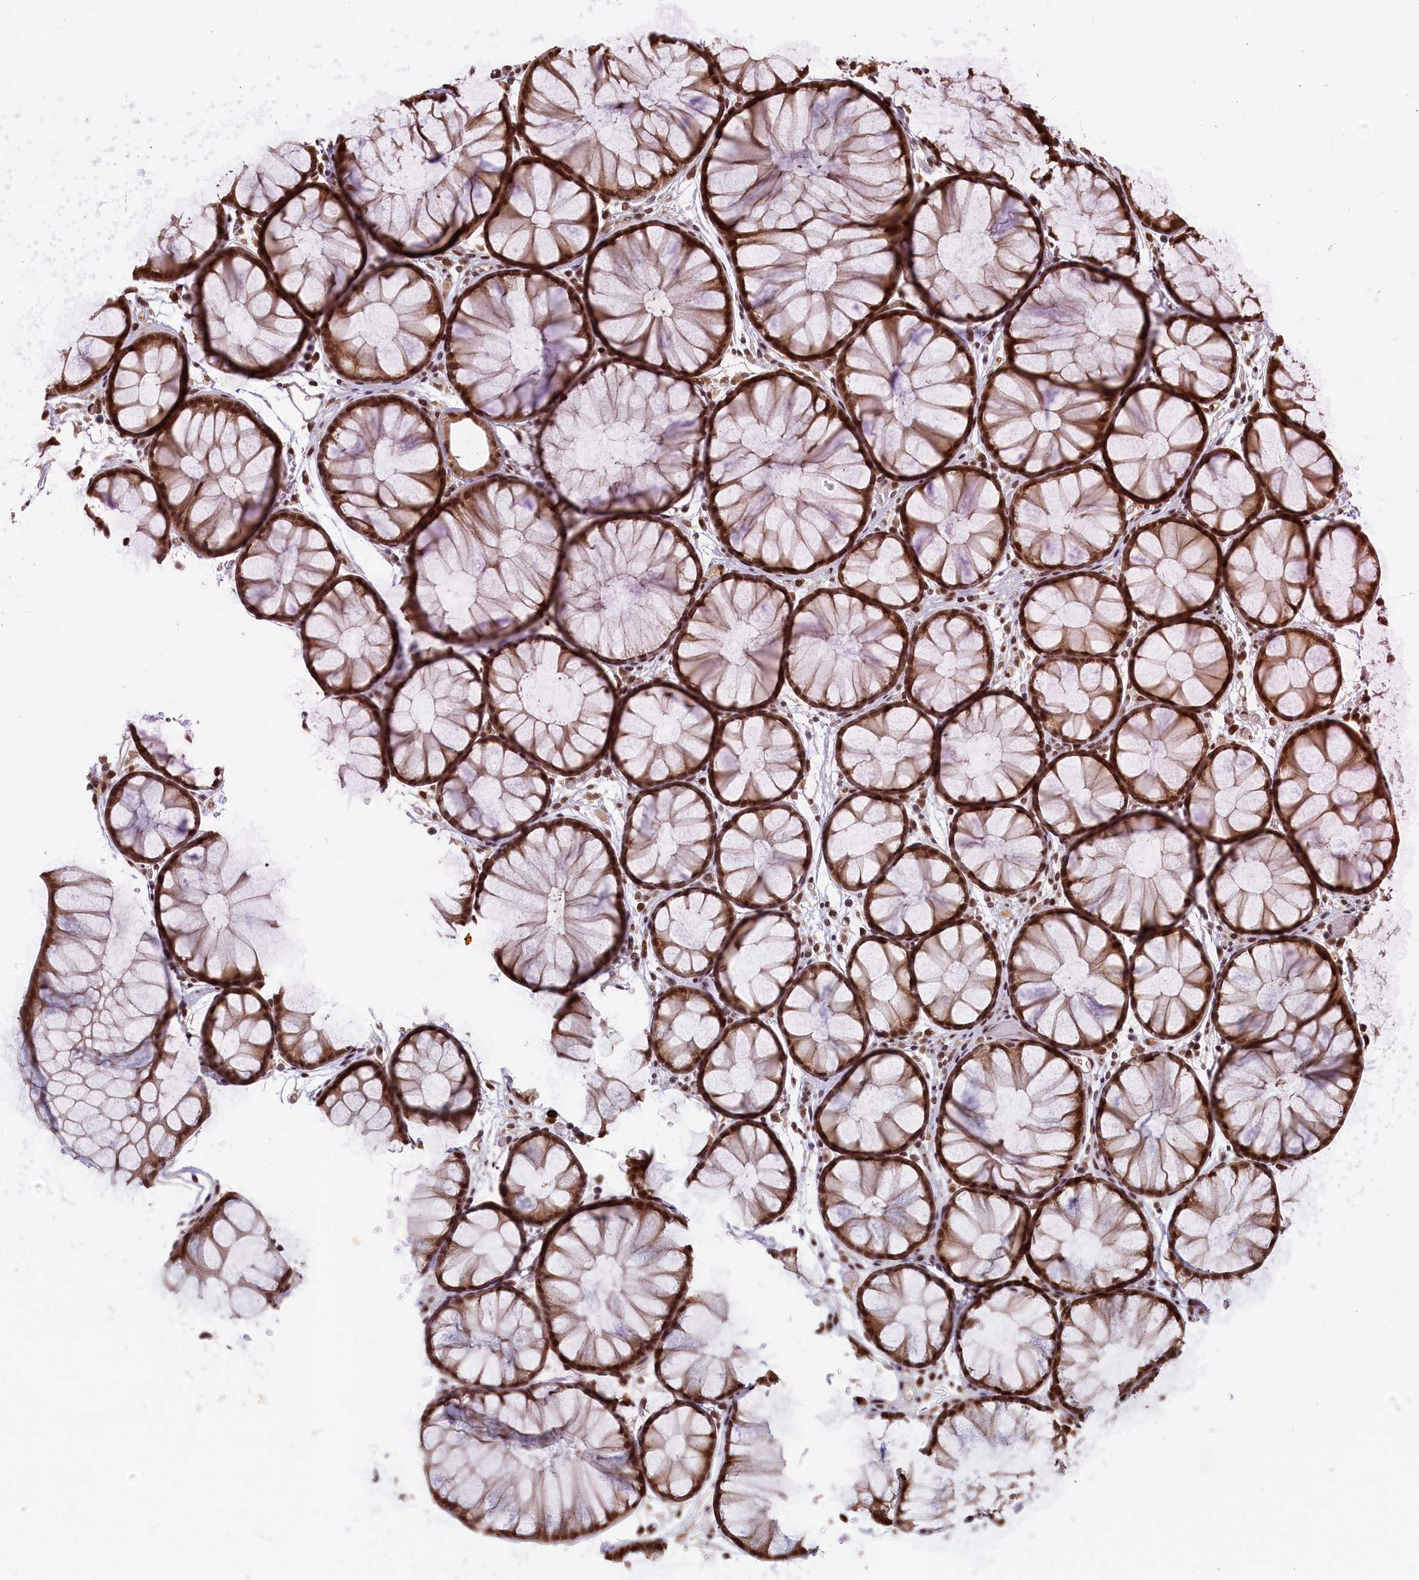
{"staining": {"intensity": "moderate", "quantity": ">75%", "location": "cytoplasmic/membranous,nuclear"}, "tissue": "colon", "cell_type": "Endothelial cells", "image_type": "normal", "snomed": [{"axis": "morphology", "description": "Normal tissue, NOS"}, {"axis": "topography", "description": "Colon"}], "caption": "Immunohistochemical staining of normal colon exhibits medium levels of moderate cytoplasmic/membranous,nuclear expression in approximately >75% of endothelial cells.", "gene": "CKAP2L", "patient": {"sex": "female", "age": 82}}